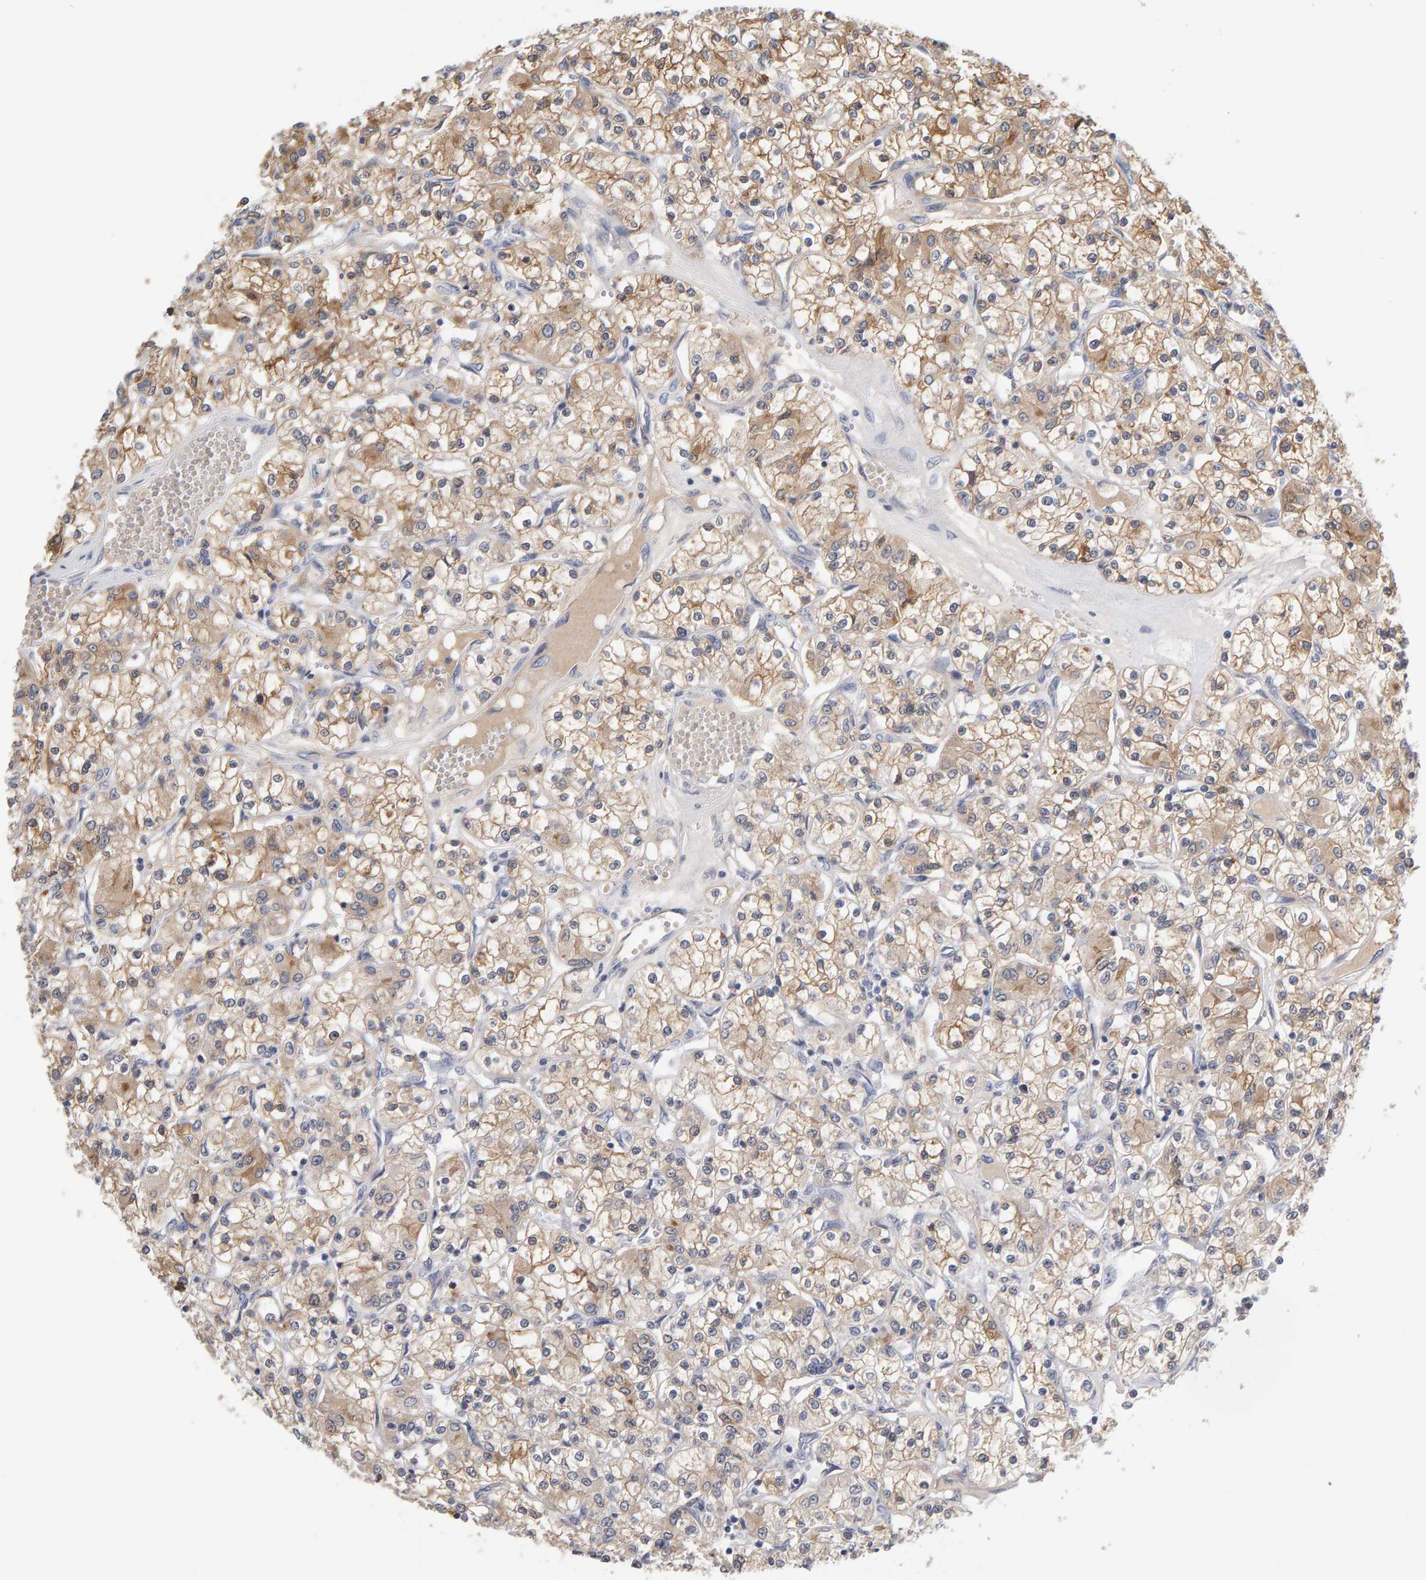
{"staining": {"intensity": "weak", "quantity": ">75%", "location": "cytoplasmic/membranous"}, "tissue": "renal cancer", "cell_type": "Tumor cells", "image_type": "cancer", "snomed": [{"axis": "morphology", "description": "Adenocarcinoma, NOS"}, {"axis": "topography", "description": "Kidney"}], "caption": "There is low levels of weak cytoplasmic/membranous staining in tumor cells of renal adenocarcinoma, as demonstrated by immunohistochemical staining (brown color).", "gene": "CTH", "patient": {"sex": "female", "age": 59}}